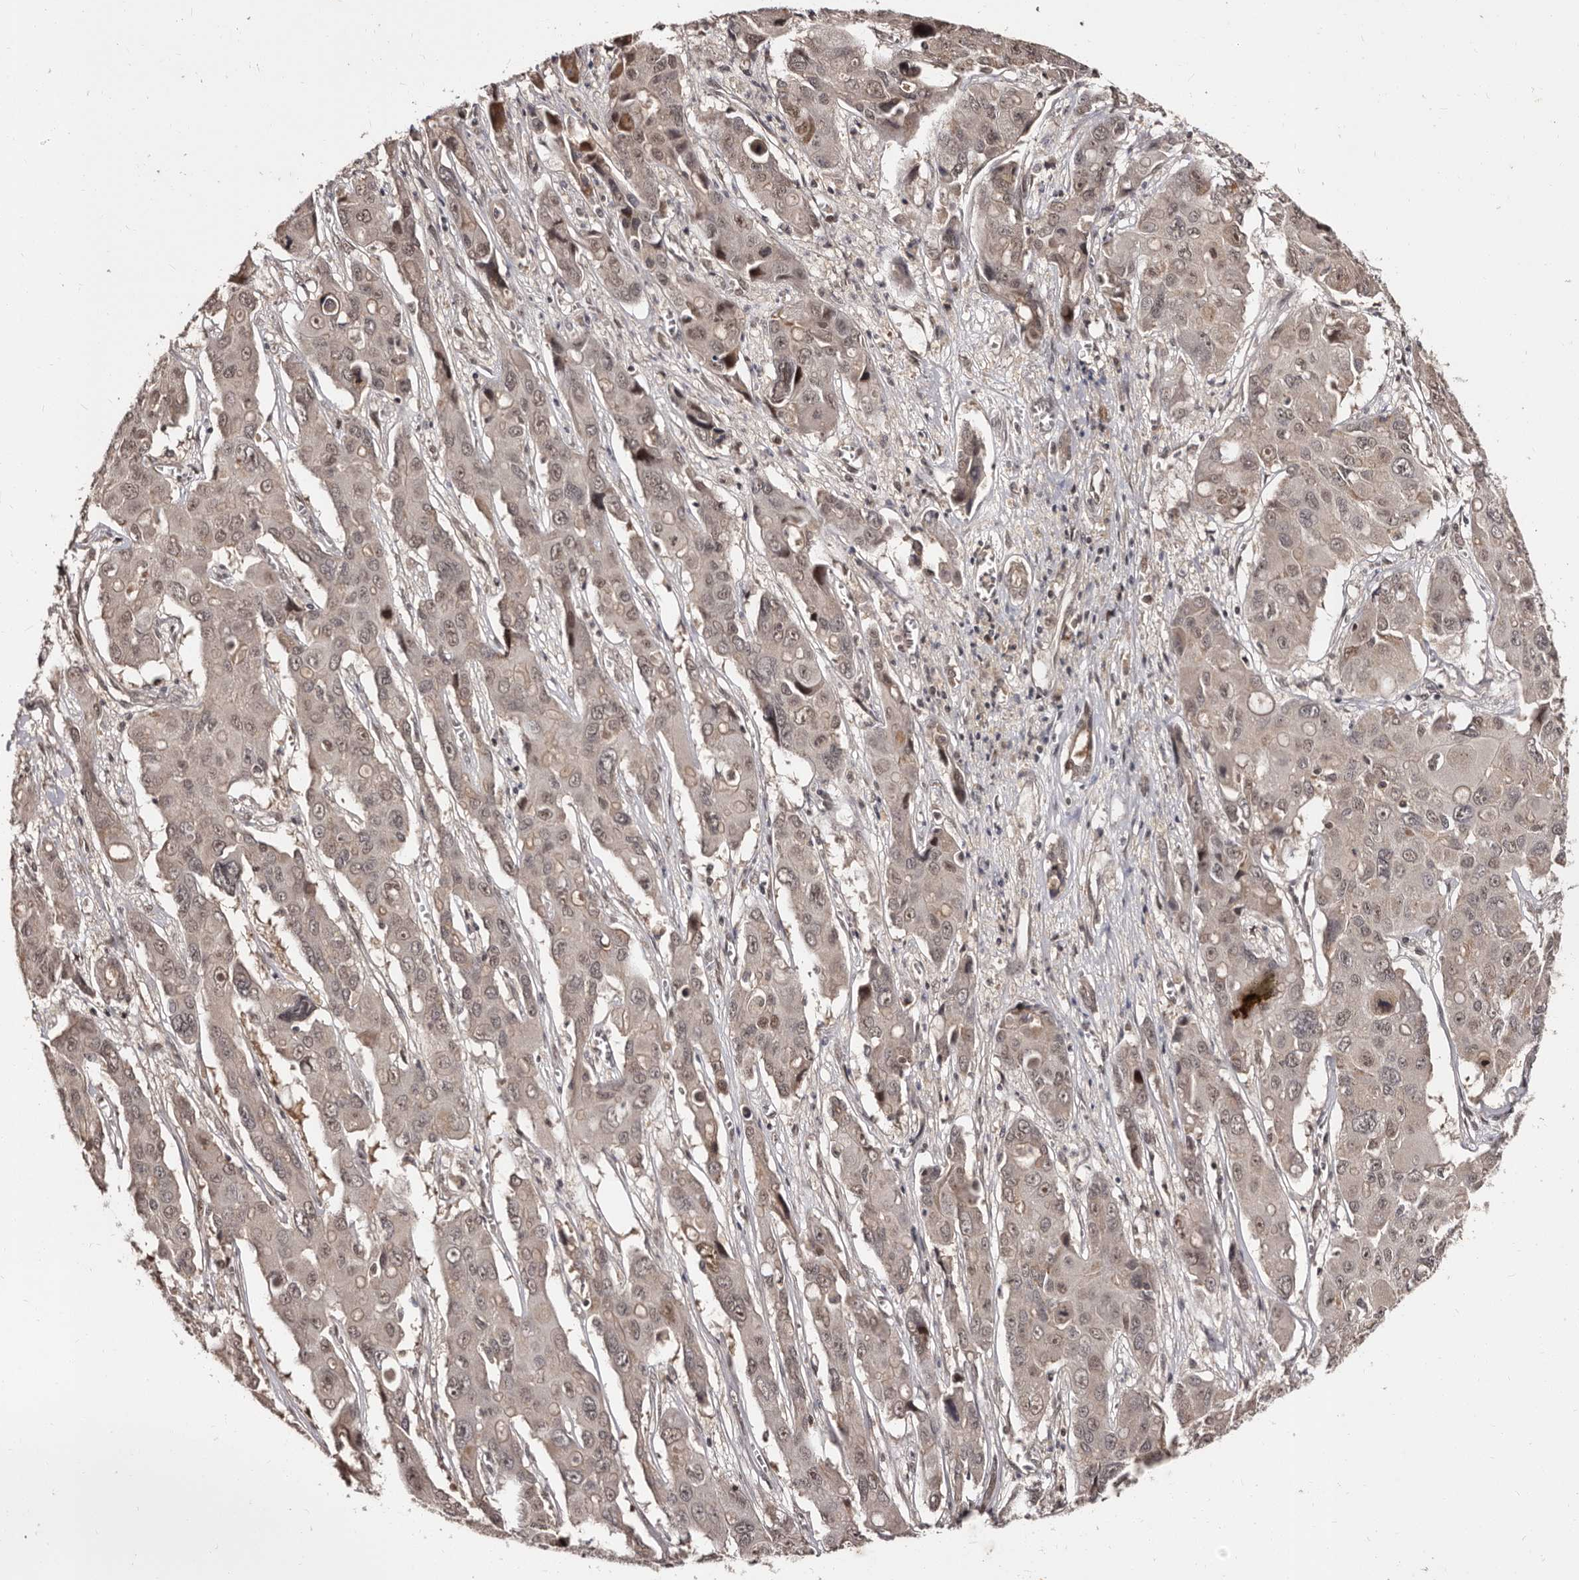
{"staining": {"intensity": "weak", "quantity": "25%-75%", "location": "nuclear"}, "tissue": "liver cancer", "cell_type": "Tumor cells", "image_type": "cancer", "snomed": [{"axis": "morphology", "description": "Cholangiocarcinoma"}, {"axis": "topography", "description": "Liver"}], "caption": "Weak nuclear staining is identified in about 25%-75% of tumor cells in liver cancer.", "gene": "TBC1D22B", "patient": {"sex": "male", "age": 67}}